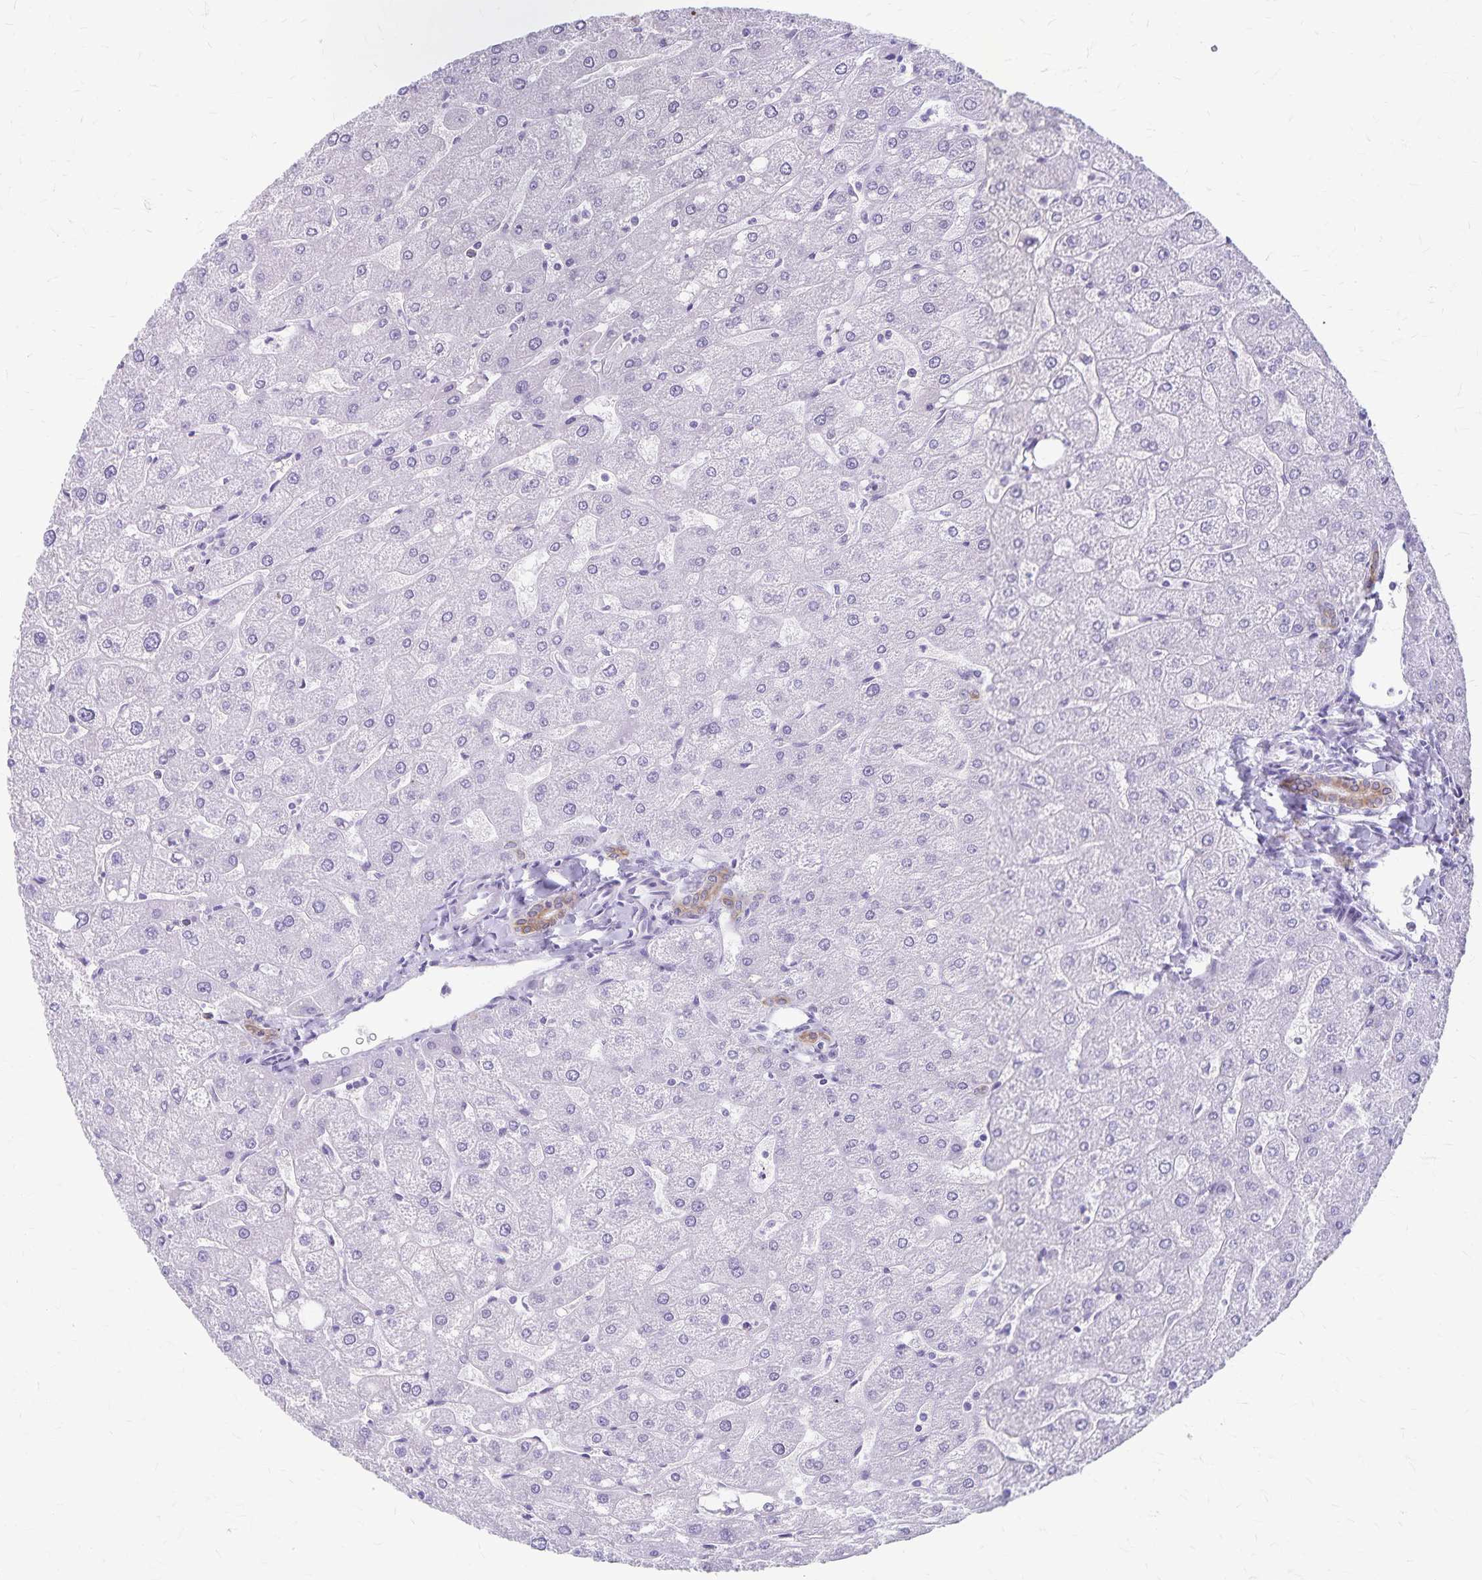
{"staining": {"intensity": "moderate", "quantity": ">75%", "location": "cytoplasmic/membranous"}, "tissue": "liver", "cell_type": "Cholangiocytes", "image_type": "normal", "snomed": [{"axis": "morphology", "description": "Normal tissue, NOS"}, {"axis": "topography", "description": "Liver"}], "caption": "Cholangiocytes demonstrate moderate cytoplasmic/membranous positivity in approximately >75% of cells in normal liver.", "gene": "GPBAR1", "patient": {"sex": "male", "age": 67}}